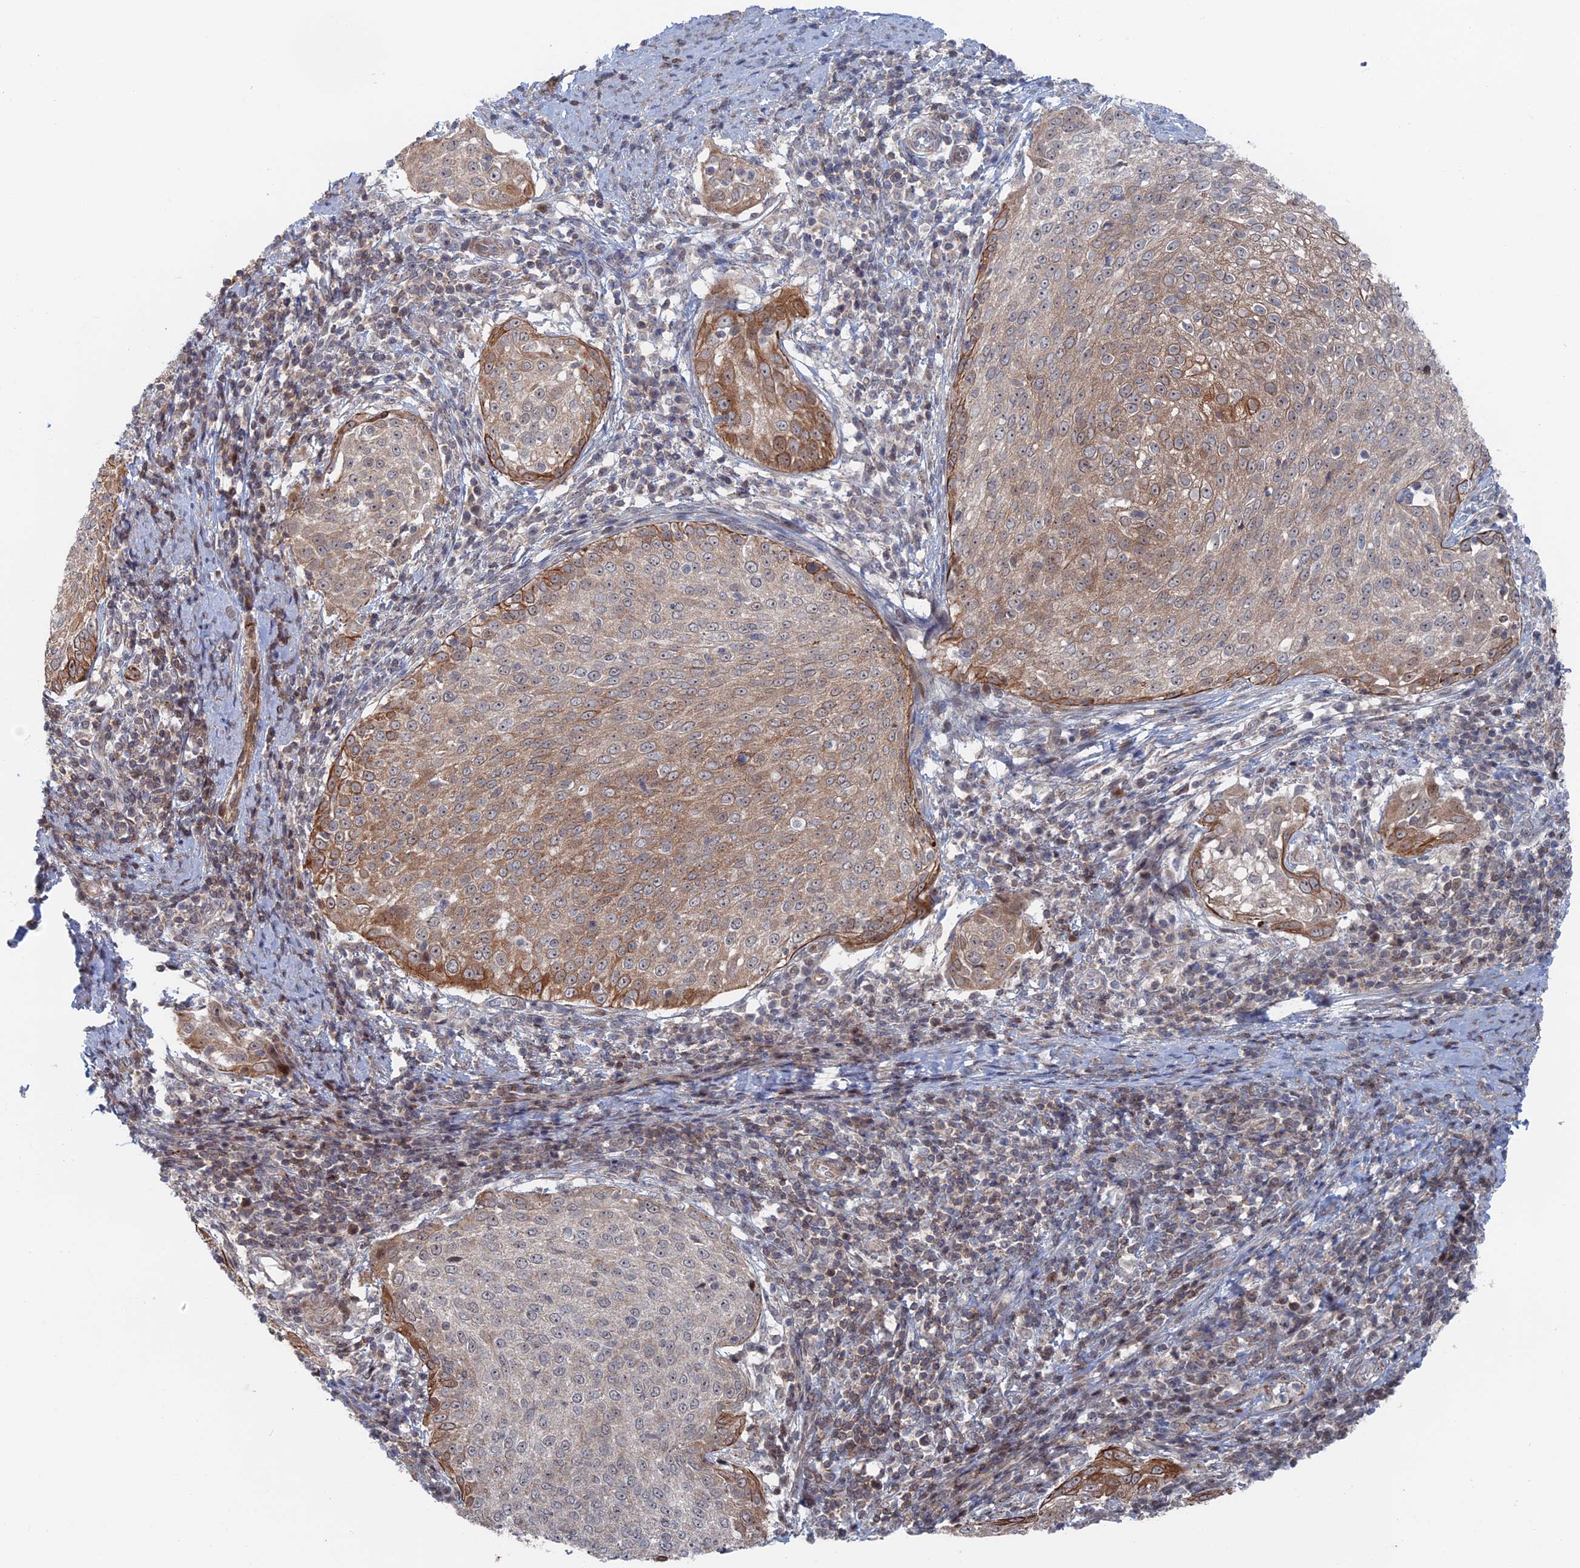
{"staining": {"intensity": "moderate", "quantity": "25%-75%", "location": "cytoplasmic/membranous"}, "tissue": "cervical cancer", "cell_type": "Tumor cells", "image_type": "cancer", "snomed": [{"axis": "morphology", "description": "Squamous cell carcinoma, NOS"}, {"axis": "topography", "description": "Cervix"}], "caption": "DAB immunohistochemical staining of squamous cell carcinoma (cervical) displays moderate cytoplasmic/membranous protein expression in about 25%-75% of tumor cells. The staining was performed using DAB (3,3'-diaminobenzidine), with brown indicating positive protein expression. Nuclei are stained blue with hematoxylin.", "gene": "IL7", "patient": {"sex": "female", "age": 57}}